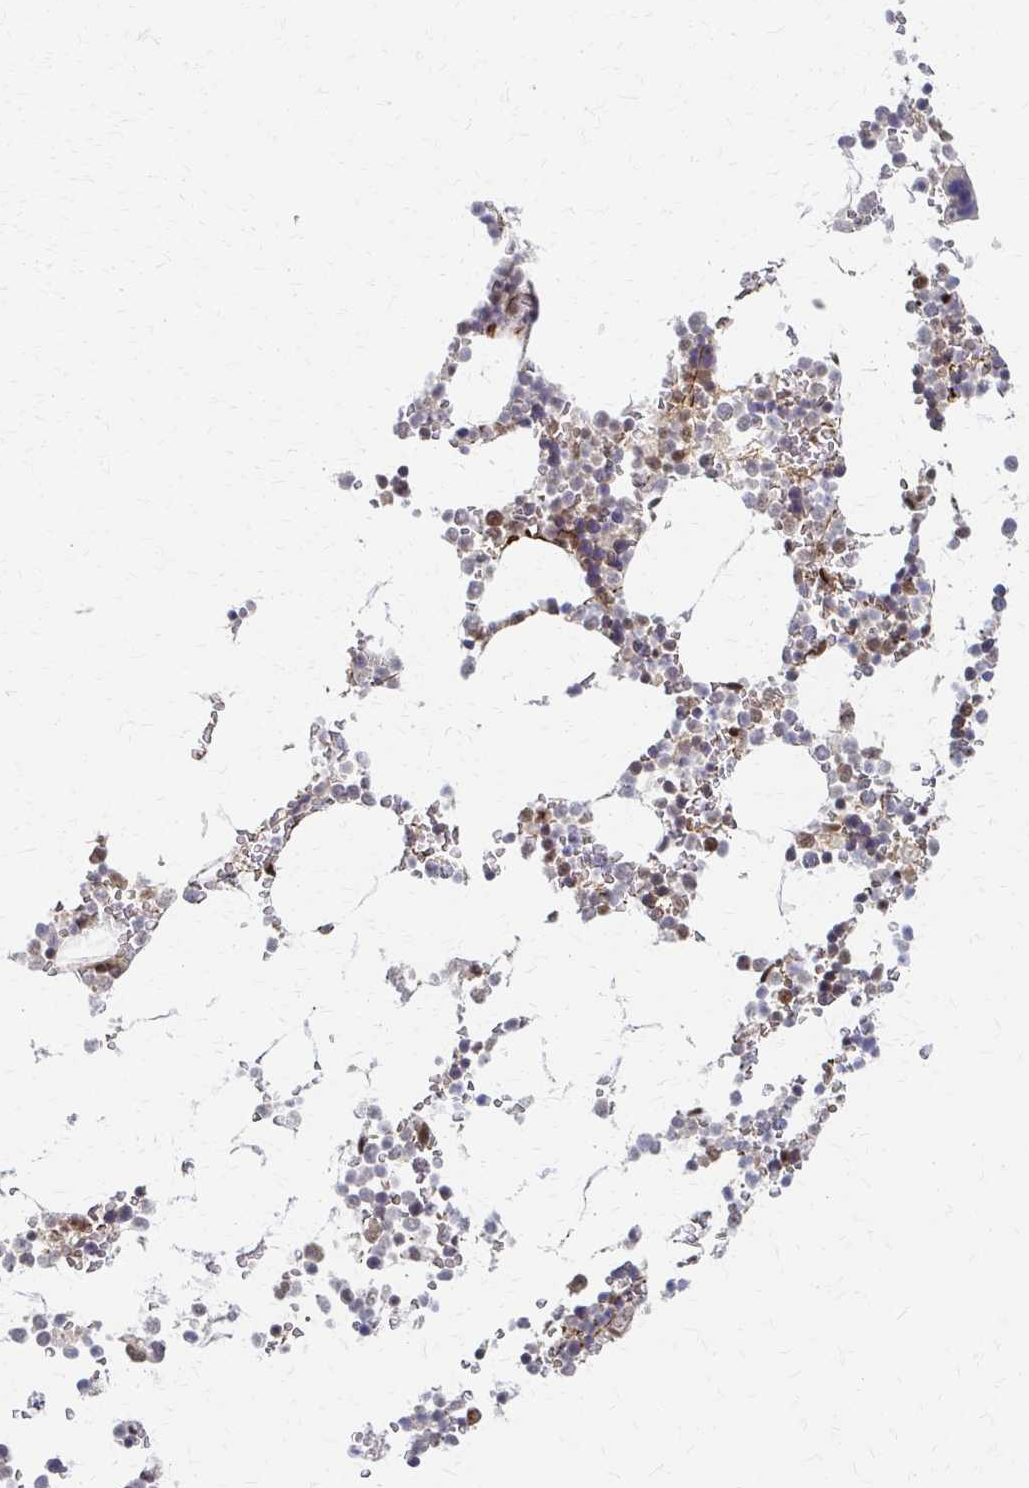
{"staining": {"intensity": "moderate", "quantity": "<25%", "location": "nuclear"}, "tissue": "bone marrow", "cell_type": "Hematopoietic cells", "image_type": "normal", "snomed": [{"axis": "morphology", "description": "Normal tissue, NOS"}, {"axis": "topography", "description": "Bone marrow"}], "caption": "Bone marrow stained with immunohistochemistry demonstrates moderate nuclear staining in approximately <25% of hematopoietic cells. The staining was performed using DAB to visualize the protein expression in brown, while the nuclei were stained in blue with hematoxylin (Magnification: 20x).", "gene": "PSMD7", "patient": {"sex": "female", "age": 42}}